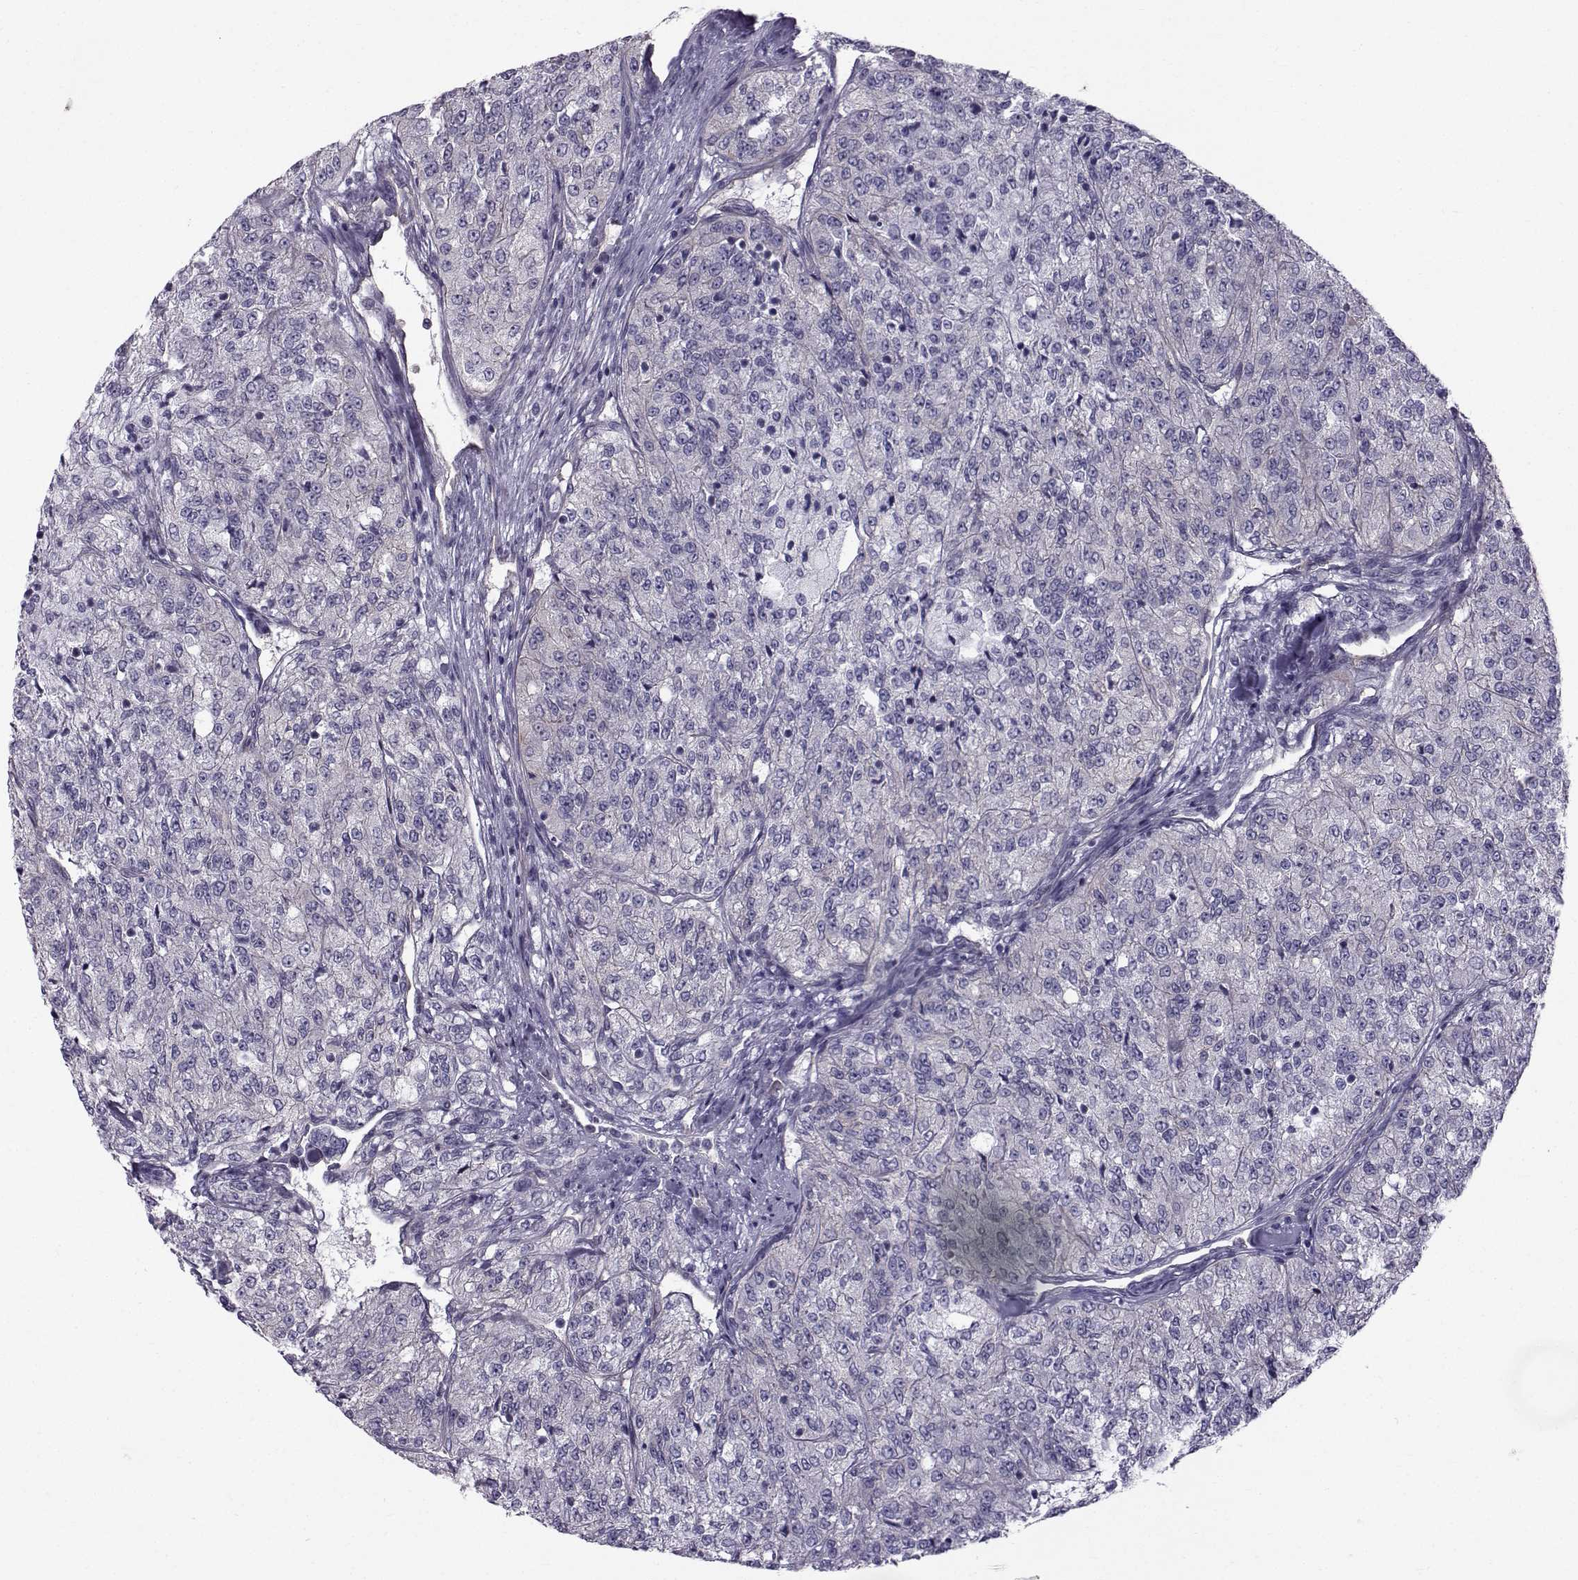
{"staining": {"intensity": "weak", "quantity": "<25%", "location": "cytoplasmic/membranous"}, "tissue": "renal cancer", "cell_type": "Tumor cells", "image_type": "cancer", "snomed": [{"axis": "morphology", "description": "Adenocarcinoma, NOS"}, {"axis": "topography", "description": "Kidney"}], "caption": "IHC histopathology image of renal adenocarcinoma stained for a protein (brown), which reveals no positivity in tumor cells.", "gene": "QPCT", "patient": {"sex": "female", "age": 63}}